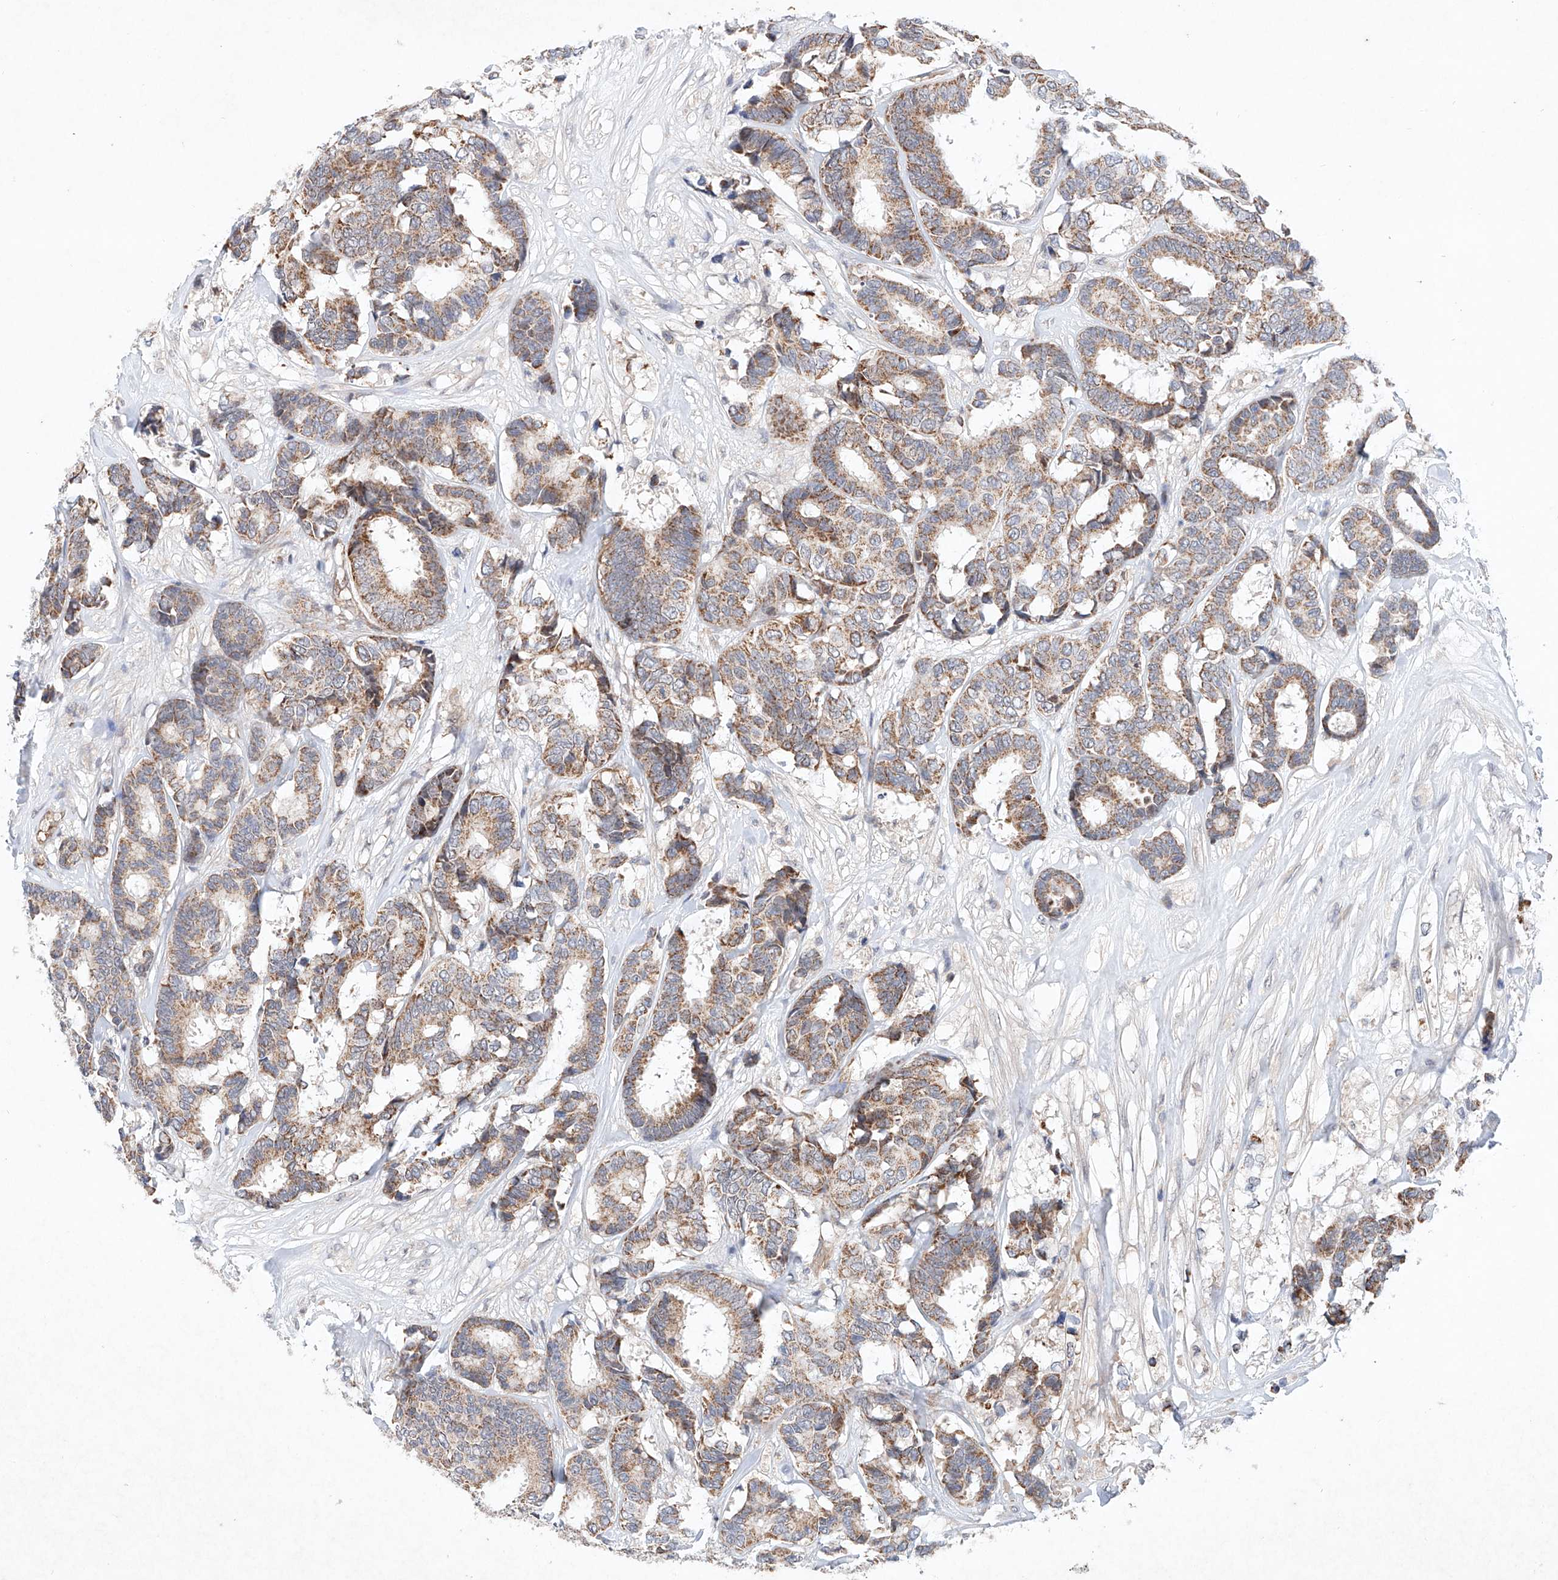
{"staining": {"intensity": "moderate", "quantity": ">75%", "location": "cytoplasmic/membranous"}, "tissue": "breast cancer", "cell_type": "Tumor cells", "image_type": "cancer", "snomed": [{"axis": "morphology", "description": "Duct carcinoma"}, {"axis": "topography", "description": "Breast"}], "caption": "Immunohistochemistry (IHC) staining of breast cancer, which exhibits medium levels of moderate cytoplasmic/membranous expression in about >75% of tumor cells indicating moderate cytoplasmic/membranous protein staining. The staining was performed using DAB (3,3'-diaminobenzidine) (brown) for protein detection and nuclei were counterstained in hematoxylin (blue).", "gene": "FASTK", "patient": {"sex": "female", "age": 87}}